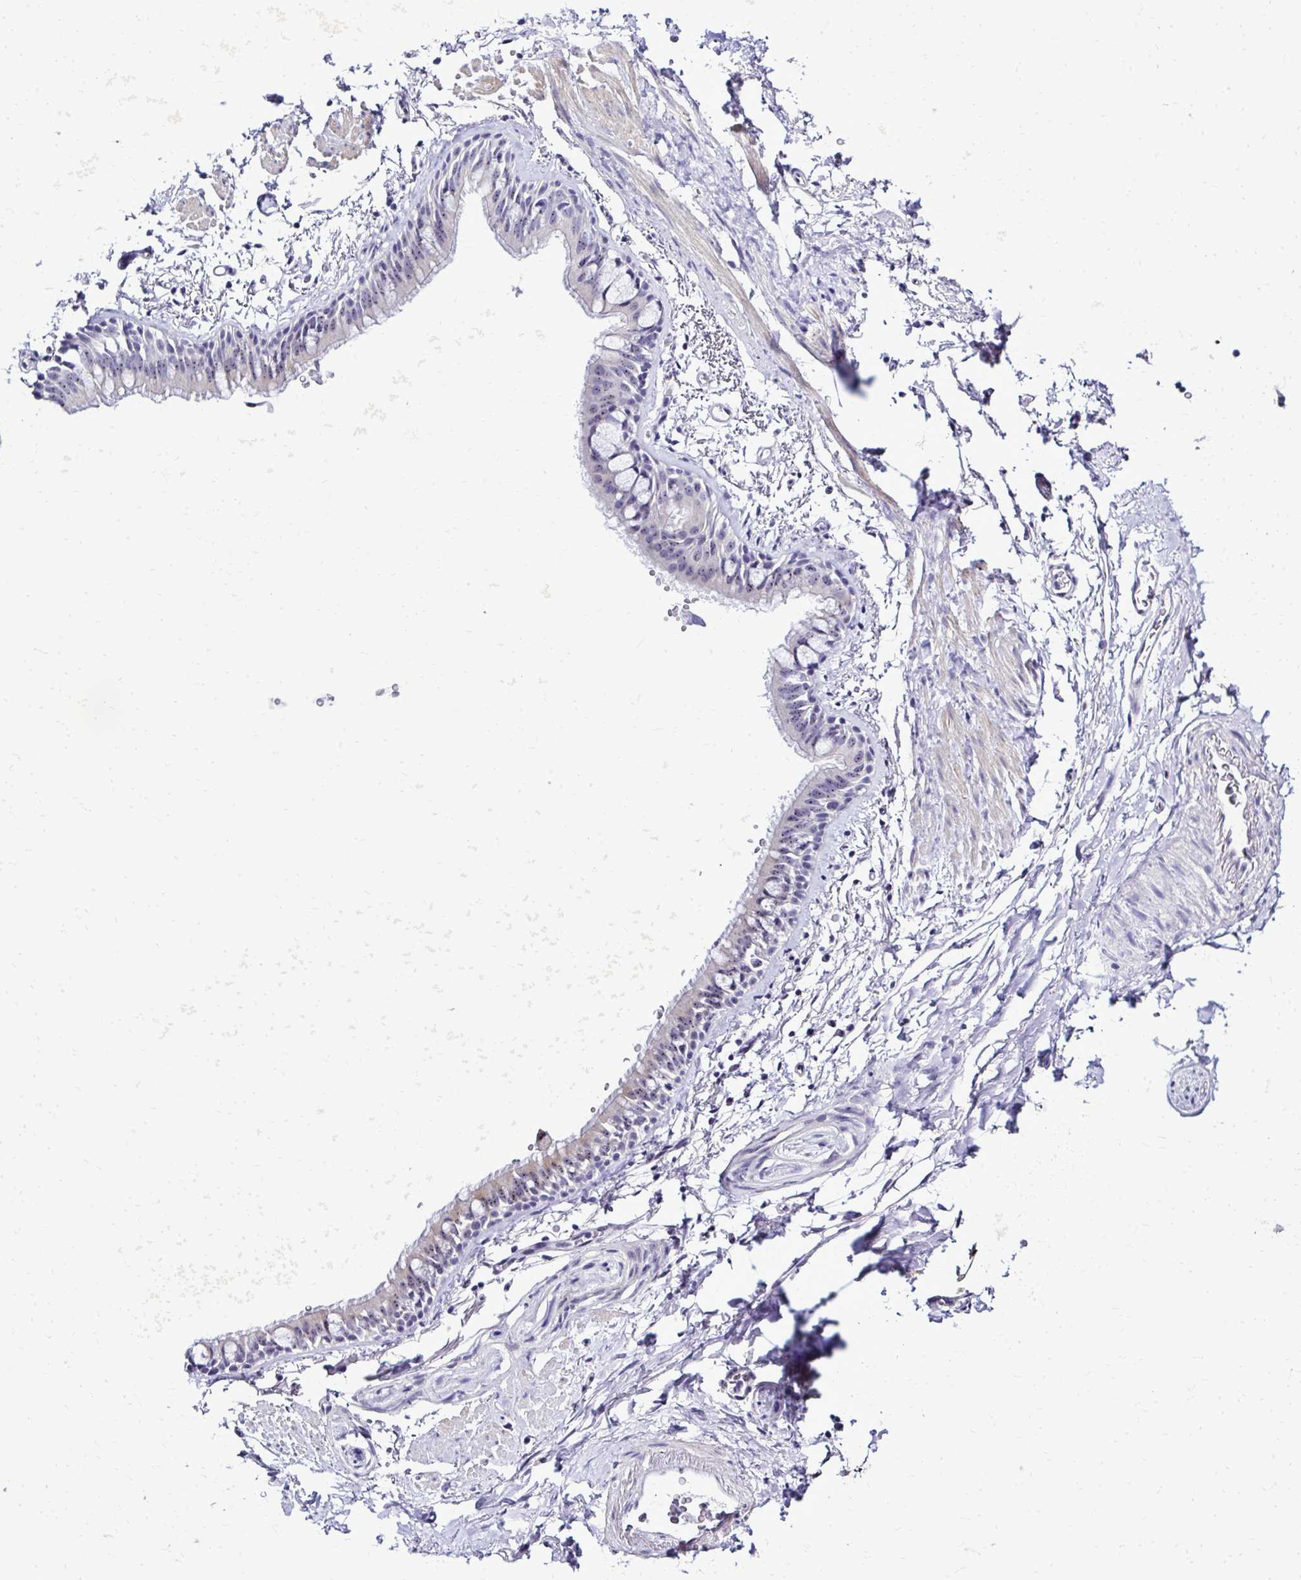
{"staining": {"intensity": "negative", "quantity": "none", "location": "none"}, "tissue": "bronchus", "cell_type": "Respiratory epithelial cells", "image_type": "normal", "snomed": [{"axis": "morphology", "description": "Normal tissue, NOS"}, {"axis": "topography", "description": "Lymph node"}, {"axis": "topography", "description": "Cartilage tissue"}, {"axis": "topography", "description": "Bronchus"}], "caption": "Immunohistochemistry (IHC) of normal human bronchus reveals no expression in respiratory epithelial cells. (DAB immunohistochemistry visualized using brightfield microscopy, high magnification).", "gene": "RASL11B", "patient": {"sex": "female", "age": 70}}